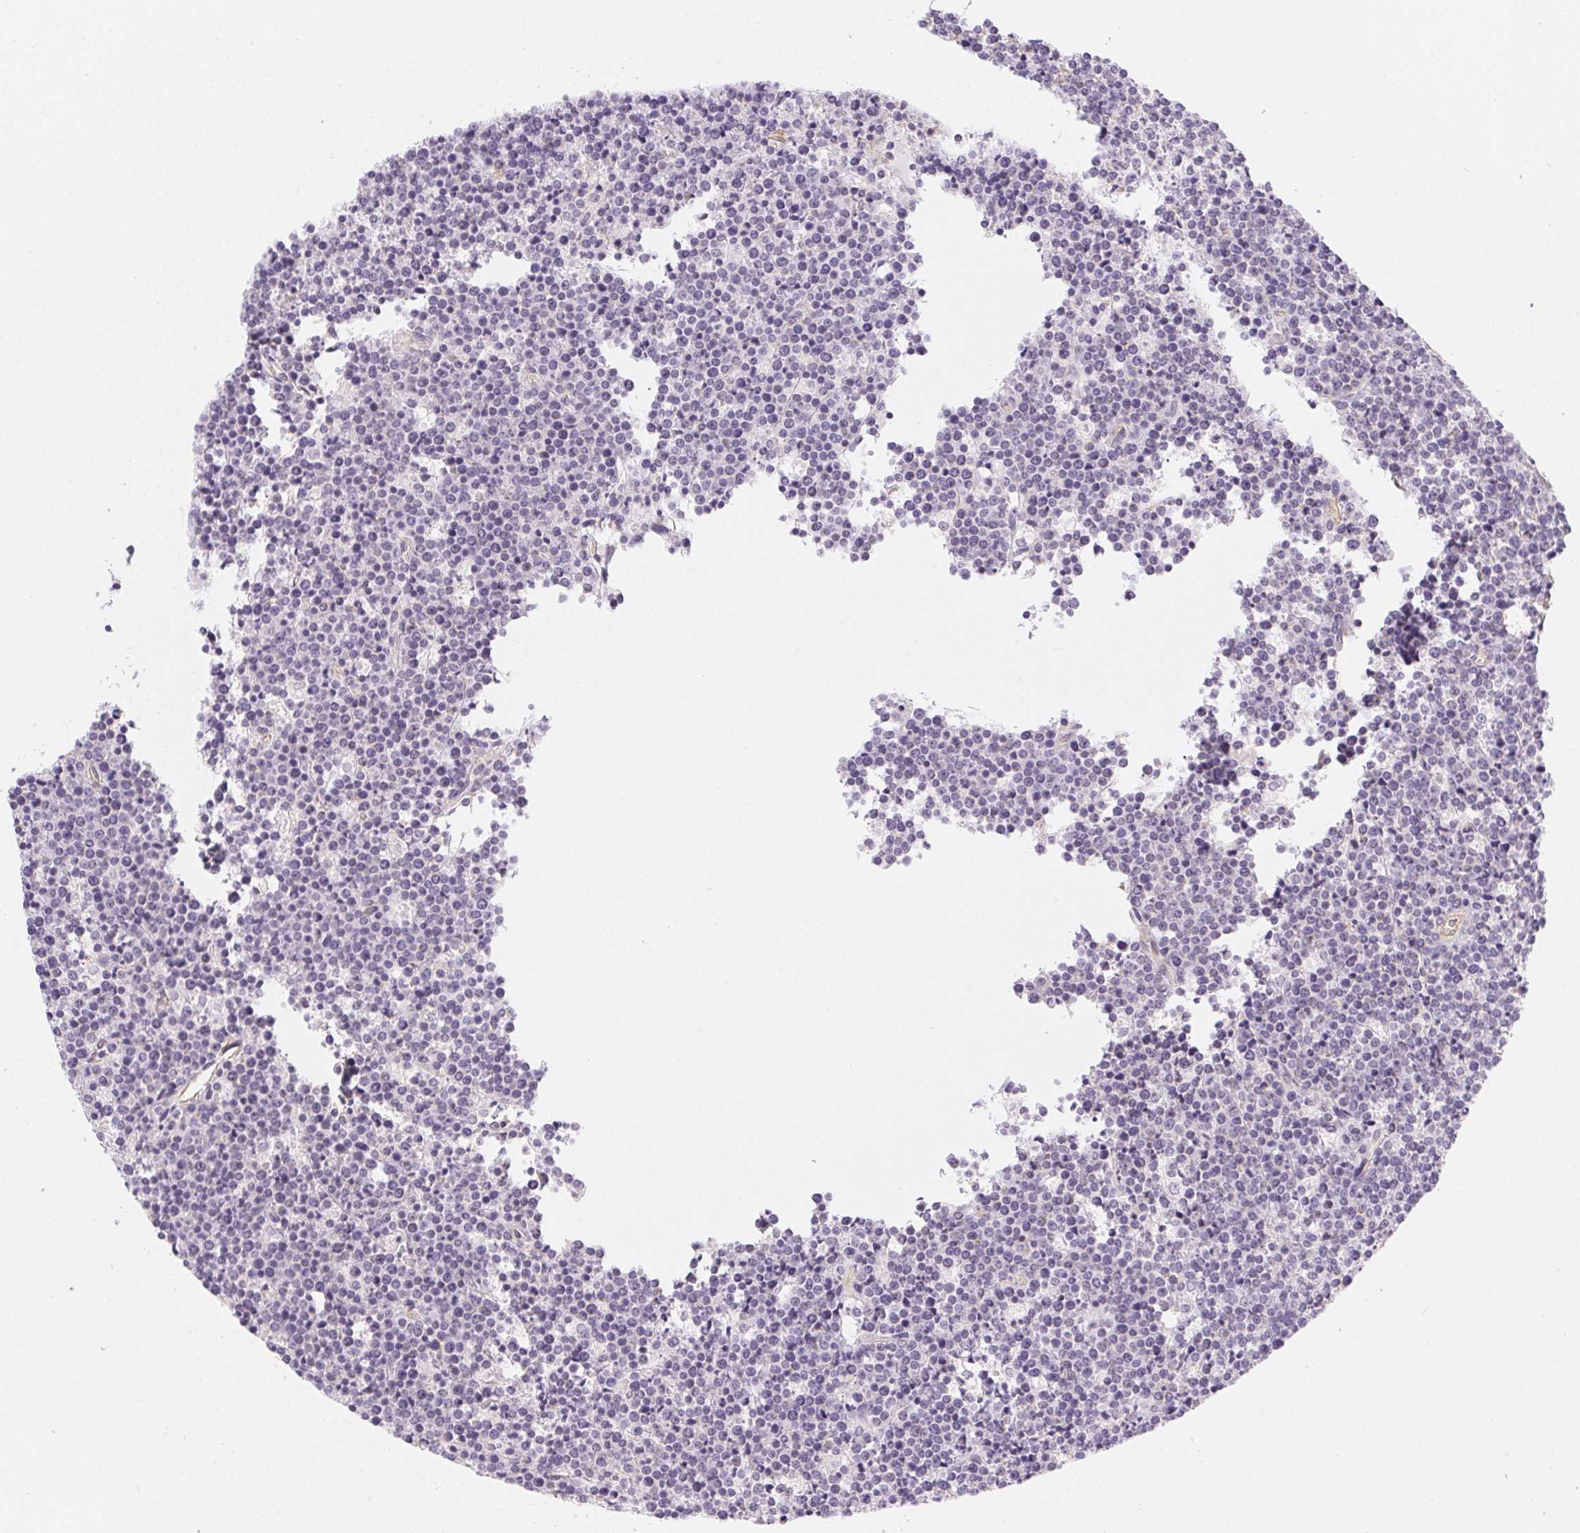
{"staining": {"intensity": "negative", "quantity": "none", "location": "none"}, "tissue": "lymphoma", "cell_type": "Tumor cells", "image_type": "cancer", "snomed": [{"axis": "morphology", "description": "Malignant lymphoma, non-Hodgkin's type, High grade"}, {"axis": "topography", "description": "Ovary"}], "caption": "The micrograph demonstrates no staining of tumor cells in lymphoma. (DAB (3,3'-diaminobenzidine) immunohistochemistry, high magnification).", "gene": "CSN1S1", "patient": {"sex": "female", "age": 56}}